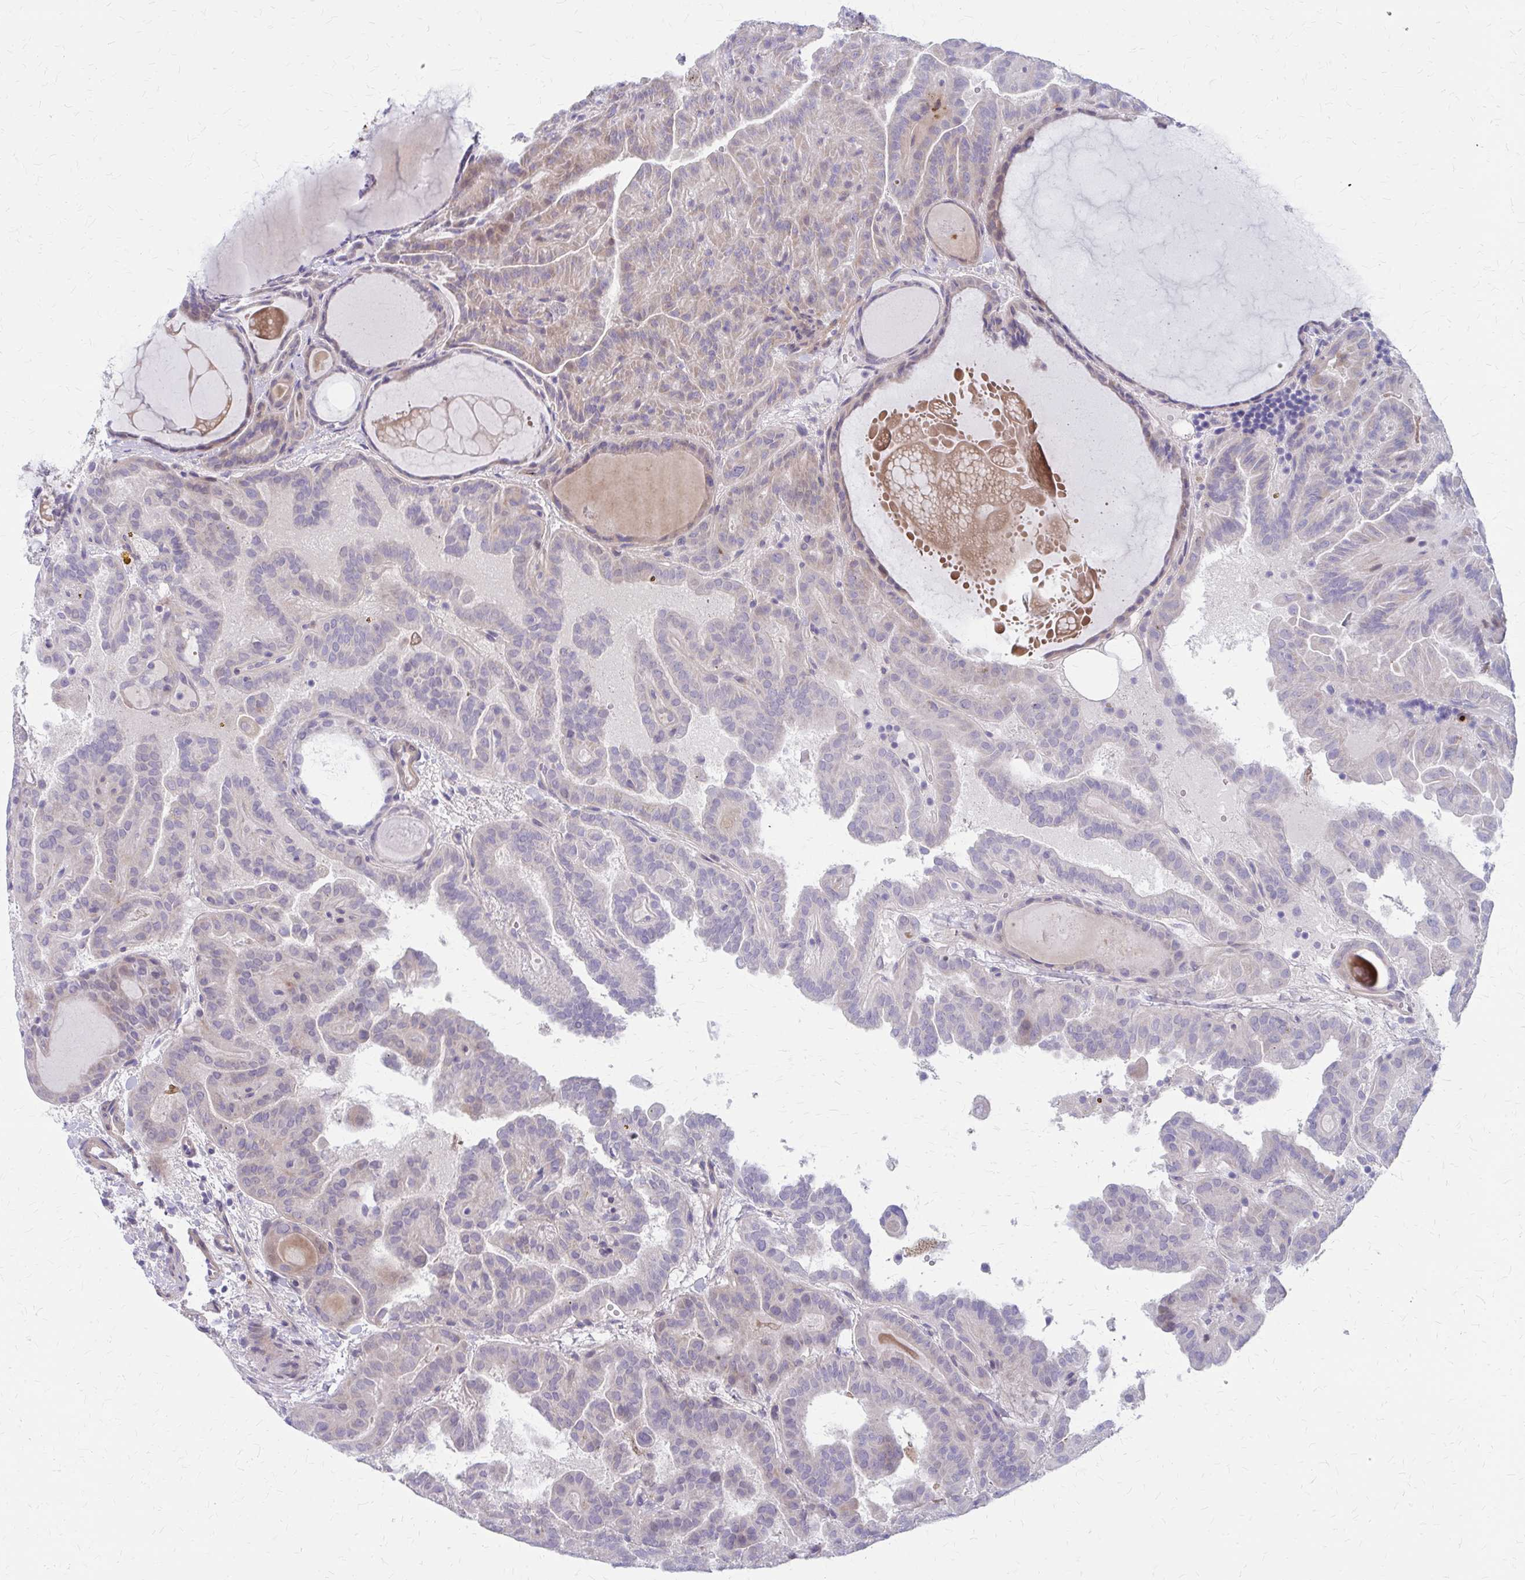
{"staining": {"intensity": "weak", "quantity": "<25%", "location": "cytoplasmic/membranous"}, "tissue": "thyroid cancer", "cell_type": "Tumor cells", "image_type": "cancer", "snomed": [{"axis": "morphology", "description": "Papillary adenocarcinoma, NOS"}, {"axis": "topography", "description": "Thyroid gland"}], "caption": "DAB (3,3'-diaminobenzidine) immunohistochemical staining of papillary adenocarcinoma (thyroid) shows no significant staining in tumor cells.", "gene": "GLYATL2", "patient": {"sex": "female", "age": 46}}